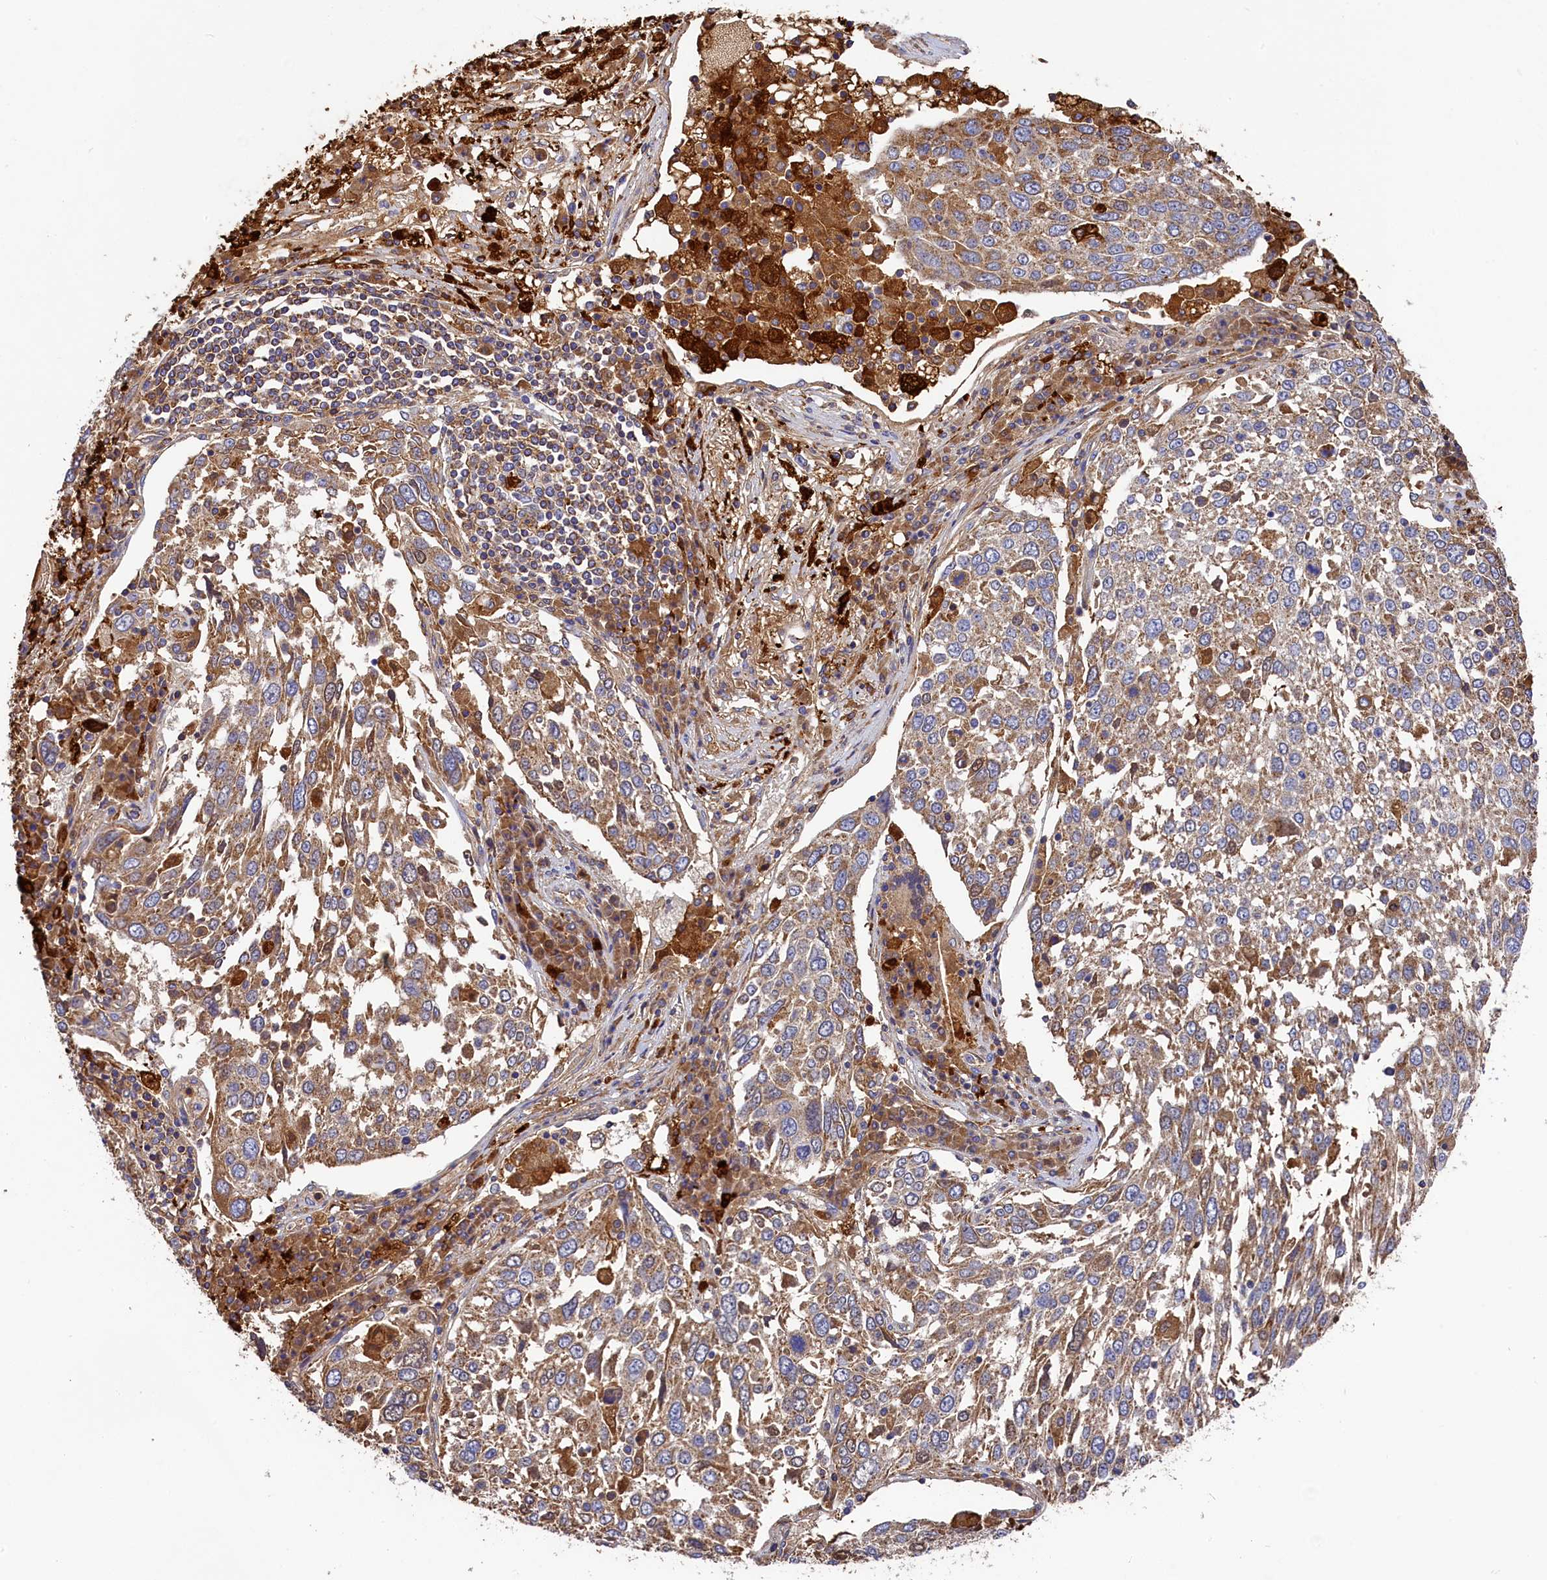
{"staining": {"intensity": "moderate", "quantity": ">75%", "location": "cytoplasmic/membranous"}, "tissue": "lung cancer", "cell_type": "Tumor cells", "image_type": "cancer", "snomed": [{"axis": "morphology", "description": "Squamous cell carcinoma, NOS"}, {"axis": "topography", "description": "Lung"}], "caption": "Protein staining of lung cancer tissue exhibits moderate cytoplasmic/membranous expression in approximately >75% of tumor cells.", "gene": "SEC31B", "patient": {"sex": "male", "age": 65}}